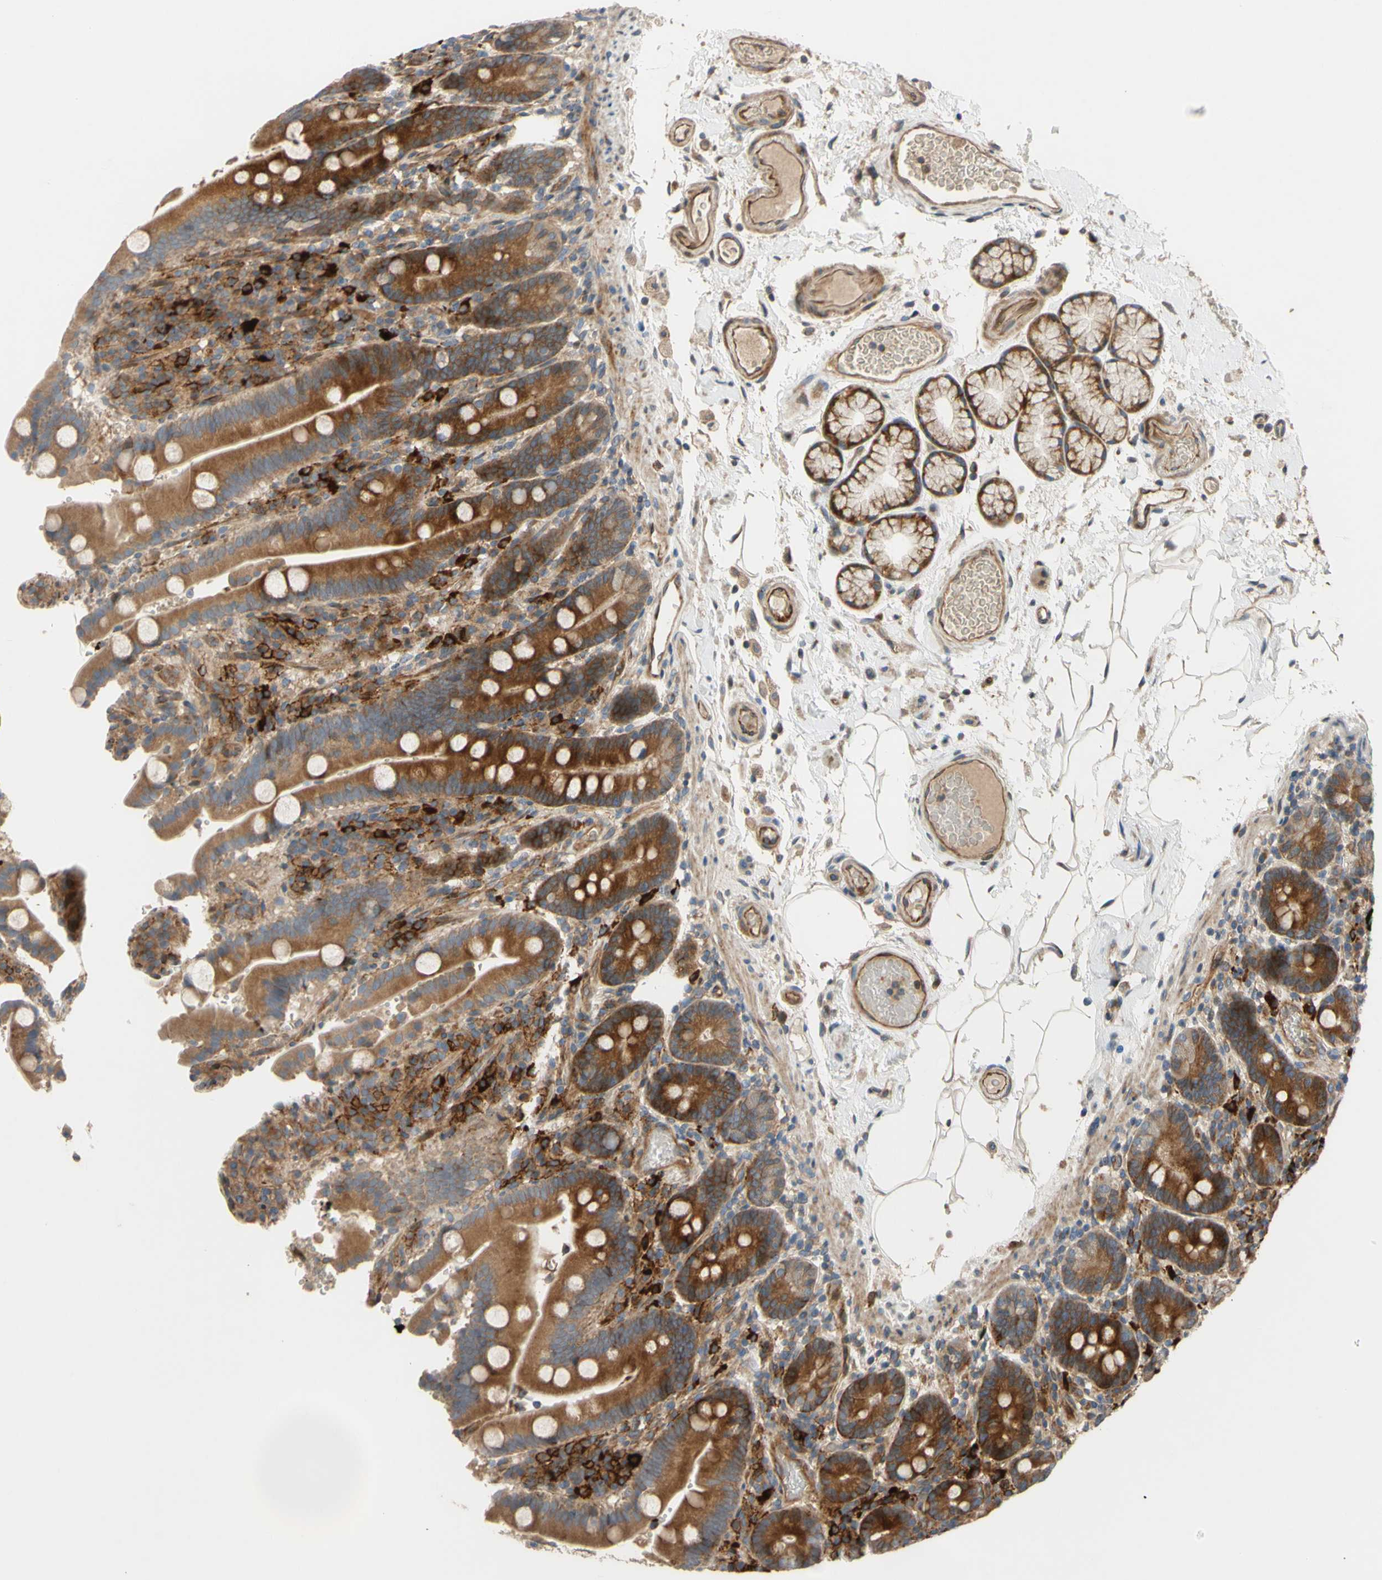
{"staining": {"intensity": "moderate", "quantity": ">75%", "location": "cytoplasmic/membranous"}, "tissue": "duodenum", "cell_type": "Glandular cells", "image_type": "normal", "snomed": [{"axis": "morphology", "description": "Normal tissue, NOS"}, {"axis": "topography", "description": "Small intestine, NOS"}], "caption": "Moderate cytoplasmic/membranous positivity is seen in approximately >75% of glandular cells in unremarkable duodenum. (DAB IHC, brown staining for protein, blue staining for nuclei).", "gene": "SPTLC1", "patient": {"sex": "female", "age": 71}}